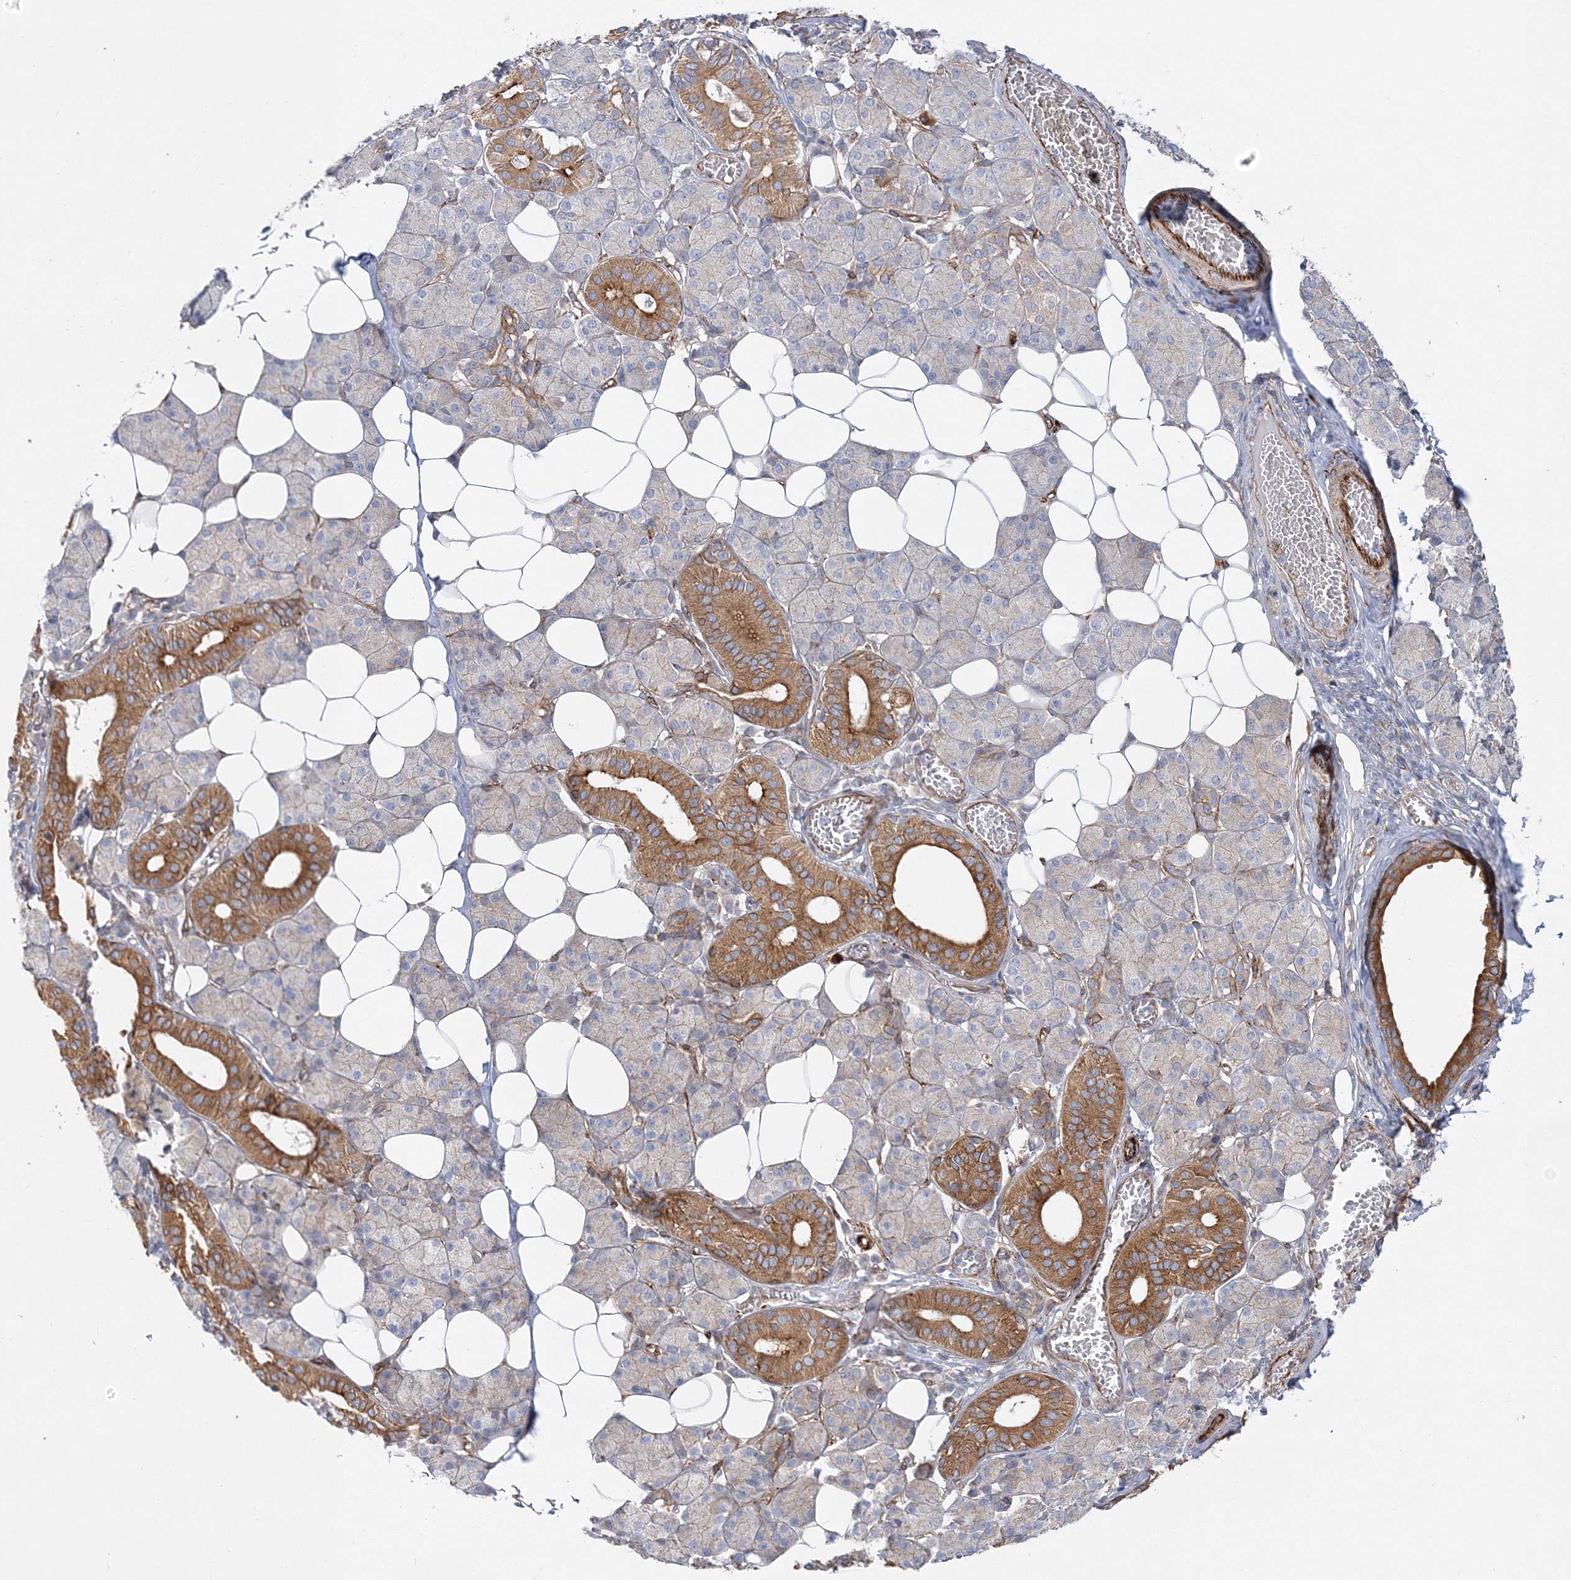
{"staining": {"intensity": "moderate", "quantity": "25%-75%", "location": "cytoplasmic/membranous"}, "tissue": "salivary gland", "cell_type": "Glandular cells", "image_type": "normal", "snomed": [{"axis": "morphology", "description": "Normal tissue, NOS"}, {"axis": "topography", "description": "Salivary gland"}], "caption": "Salivary gland stained with a brown dye shows moderate cytoplasmic/membranous positive positivity in about 25%-75% of glandular cells.", "gene": "ZFYVE16", "patient": {"sex": "female", "age": 33}}